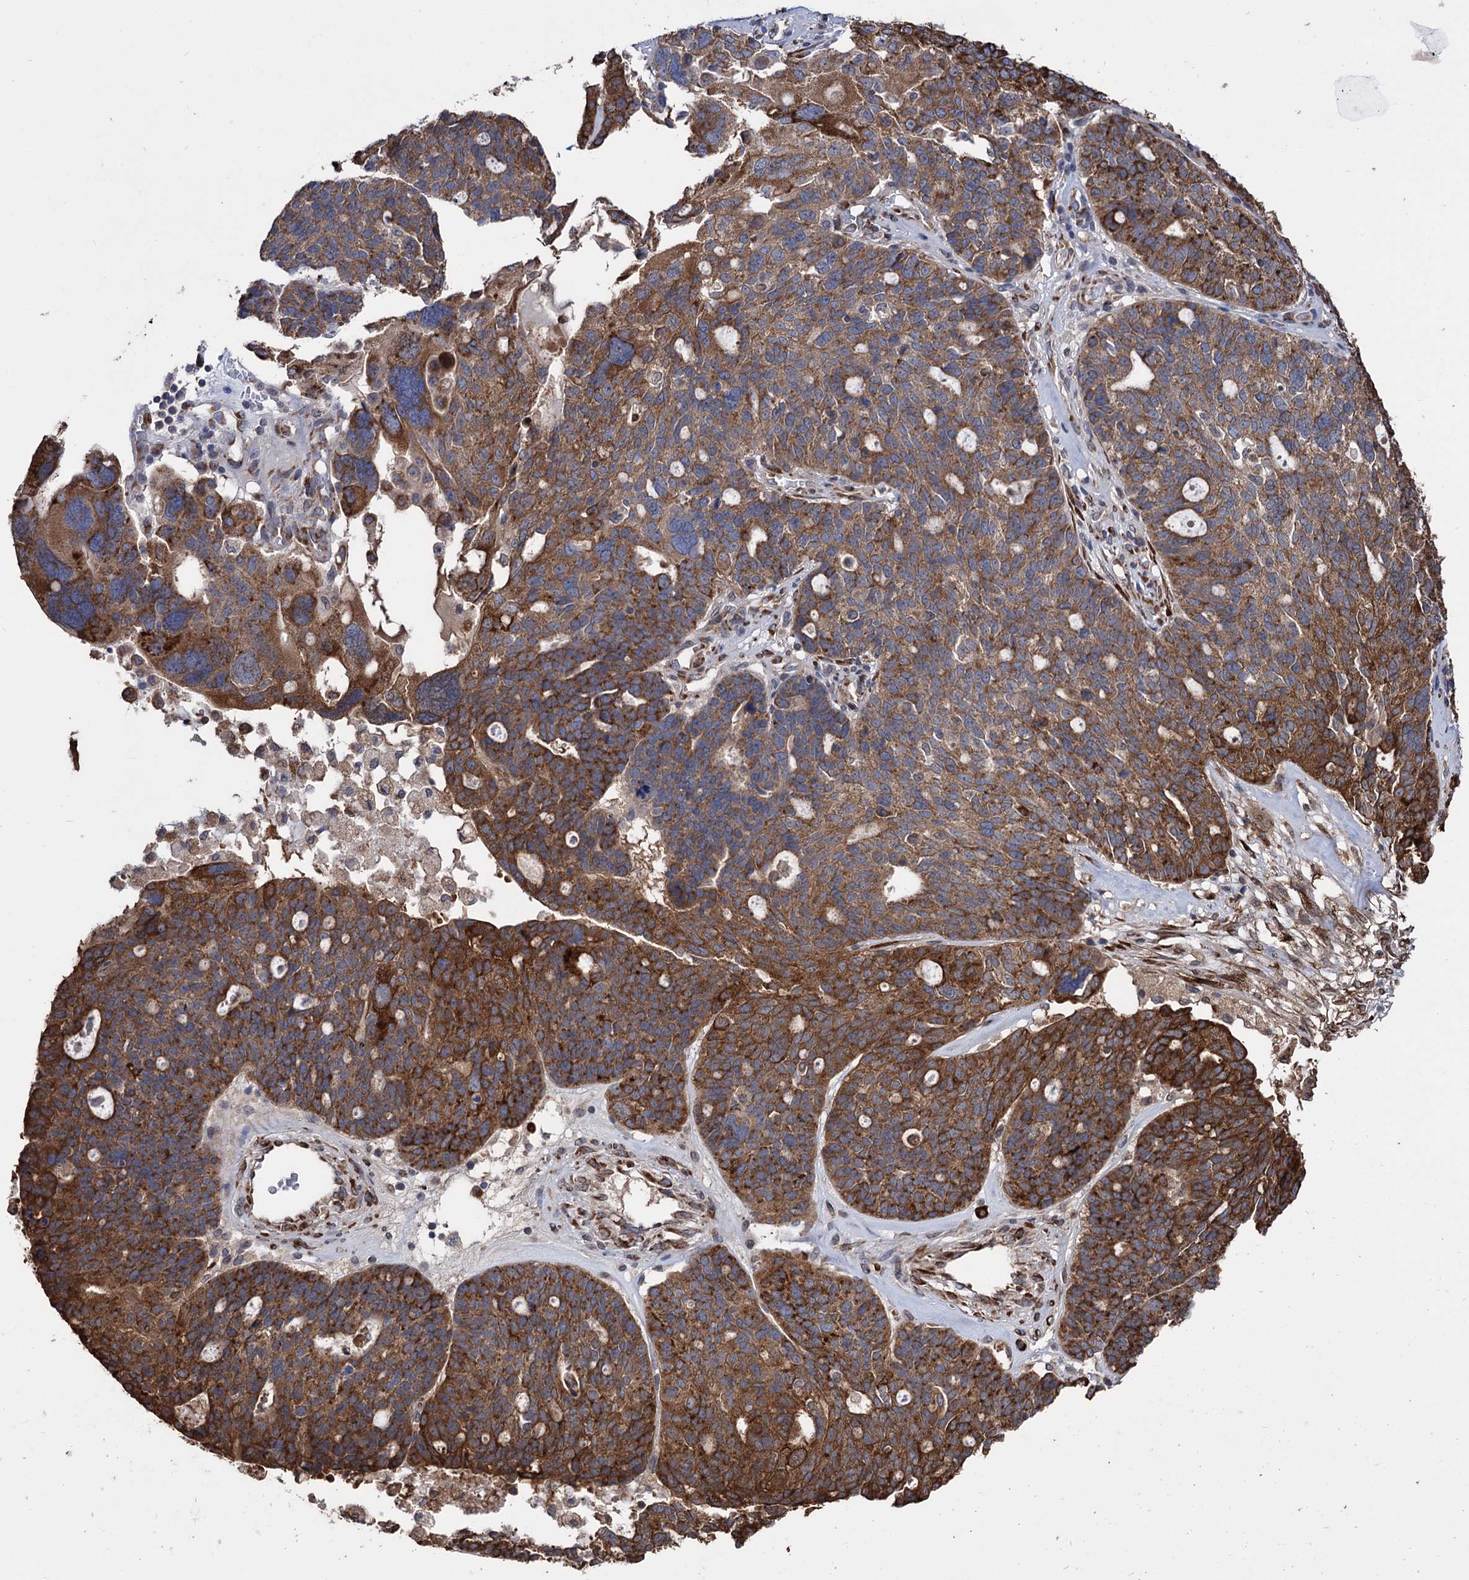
{"staining": {"intensity": "strong", "quantity": ">75%", "location": "cytoplasmic/membranous"}, "tissue": "ovarian cancer", "cell_type": "Tumor cells", "image_type": "cancer", "snomed": [{"axis": "morphology", "description": "Cystadenocarcinoma, serous, NOS"}, {"axis": "topography", "description": "Ovary"}], "caption": "Ovarian cancer stained with a brown dye shows strong cytoplasmic/membranous positive positivity in approximately >75% of tumor cells.", "gene": "CDAN1", "patient": {"sex": "female", "age": 59}}